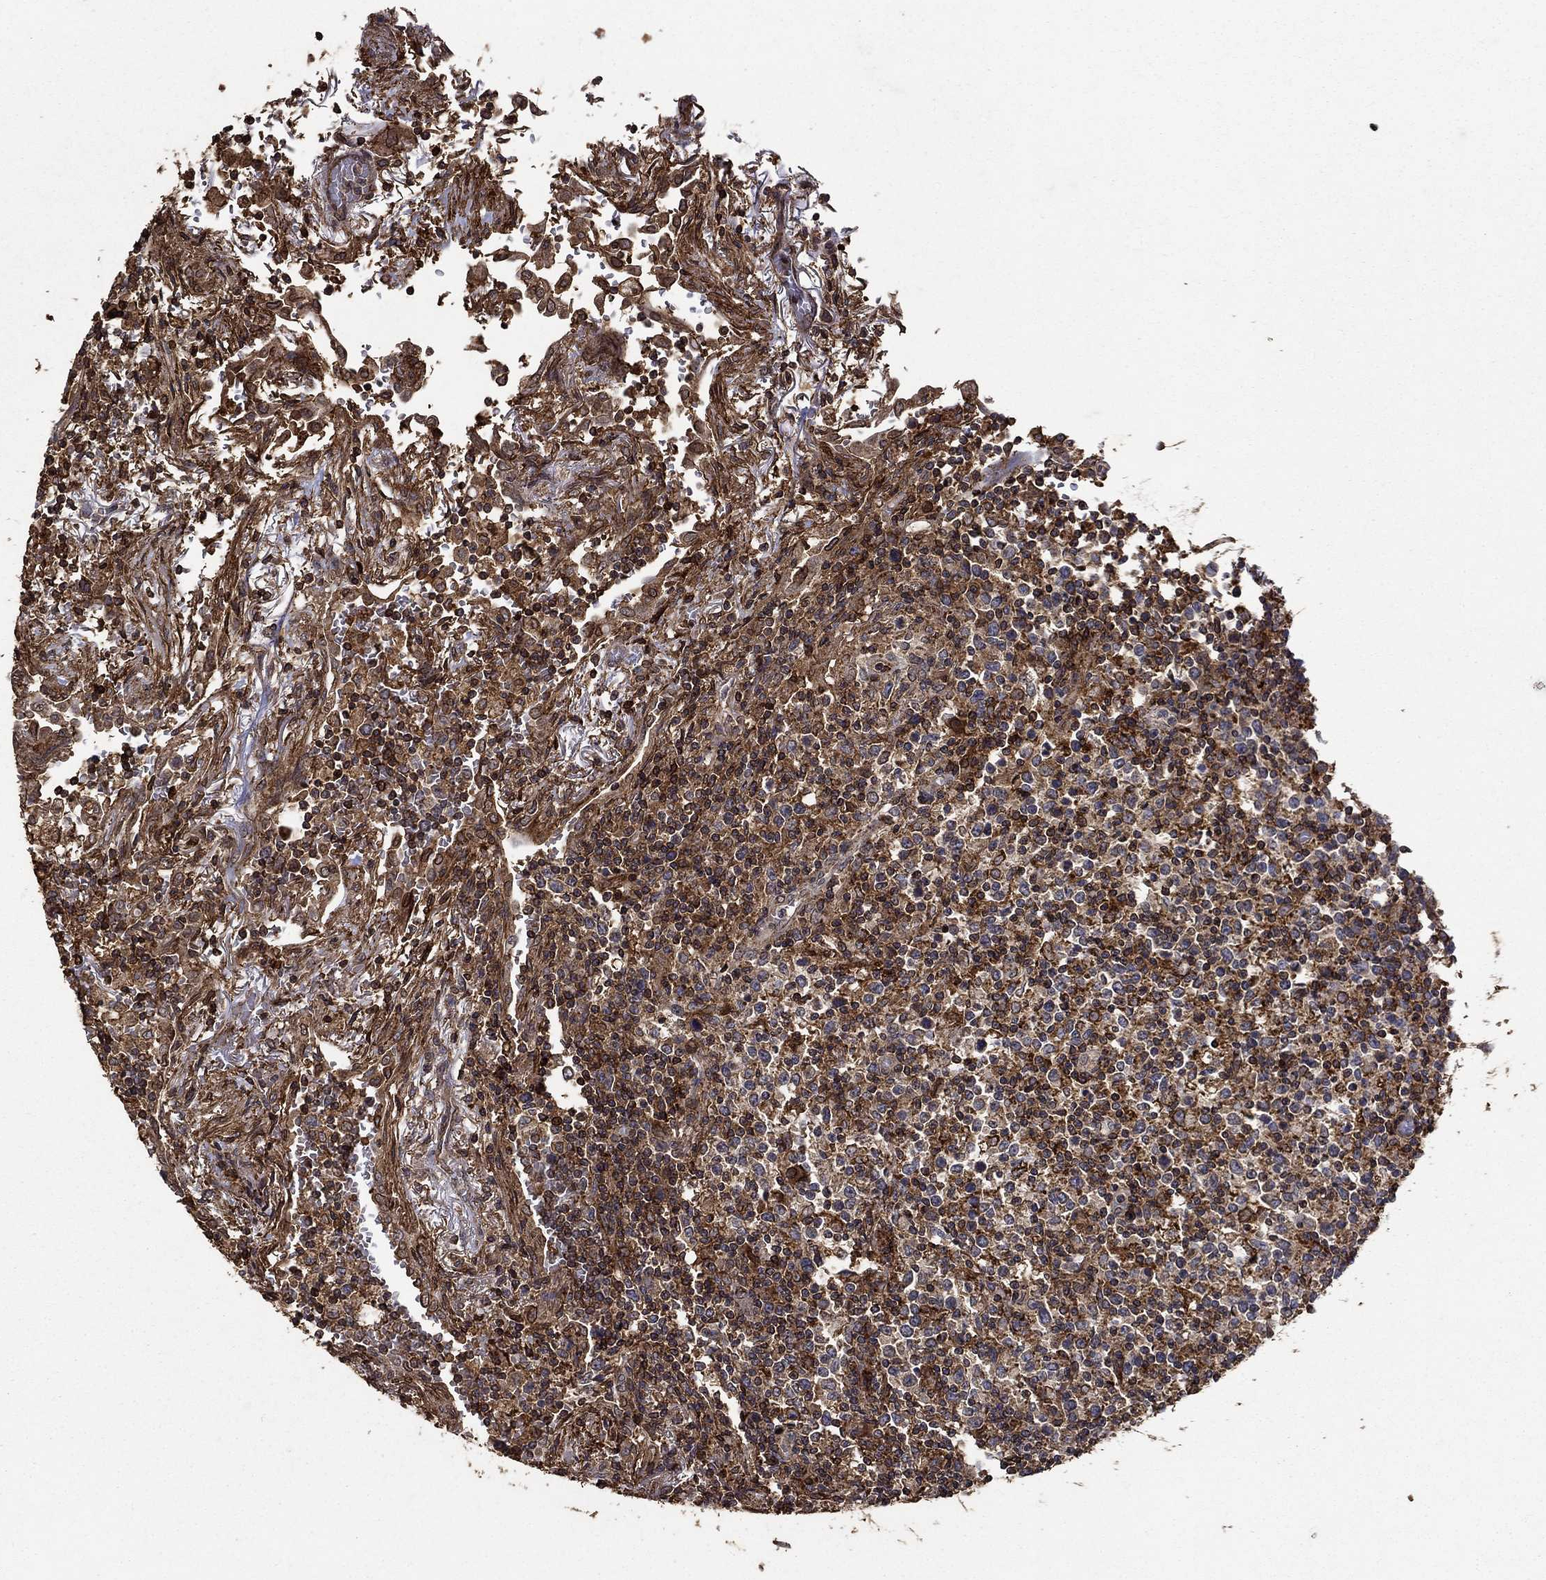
{"staining": {"intensity": "strong", "quantity": "25%-75%", "location": "cytoplasmic/membranous"}, "tissue": "lymphoma", "cell_type": "Tumor cells", "image_type": "cancer", "snomed": [{"axis": "morphology", "description": "Malignant lymphoma, non-Hodgkin's type, High grade"}, {"axis": "topography", "description": "Lung"}], "caption": "DAB (3,3'-diaminobenzidine) immunohistochemical staining of malignant lymphoma, non-Hodgkin's type (high-grade) displays strong cytoplasmic/membranous protein positivity in approximately 25%-75% of tumor cells.", "gene": "IFRD1", "patient": {"sex": "male", "age": 79}}